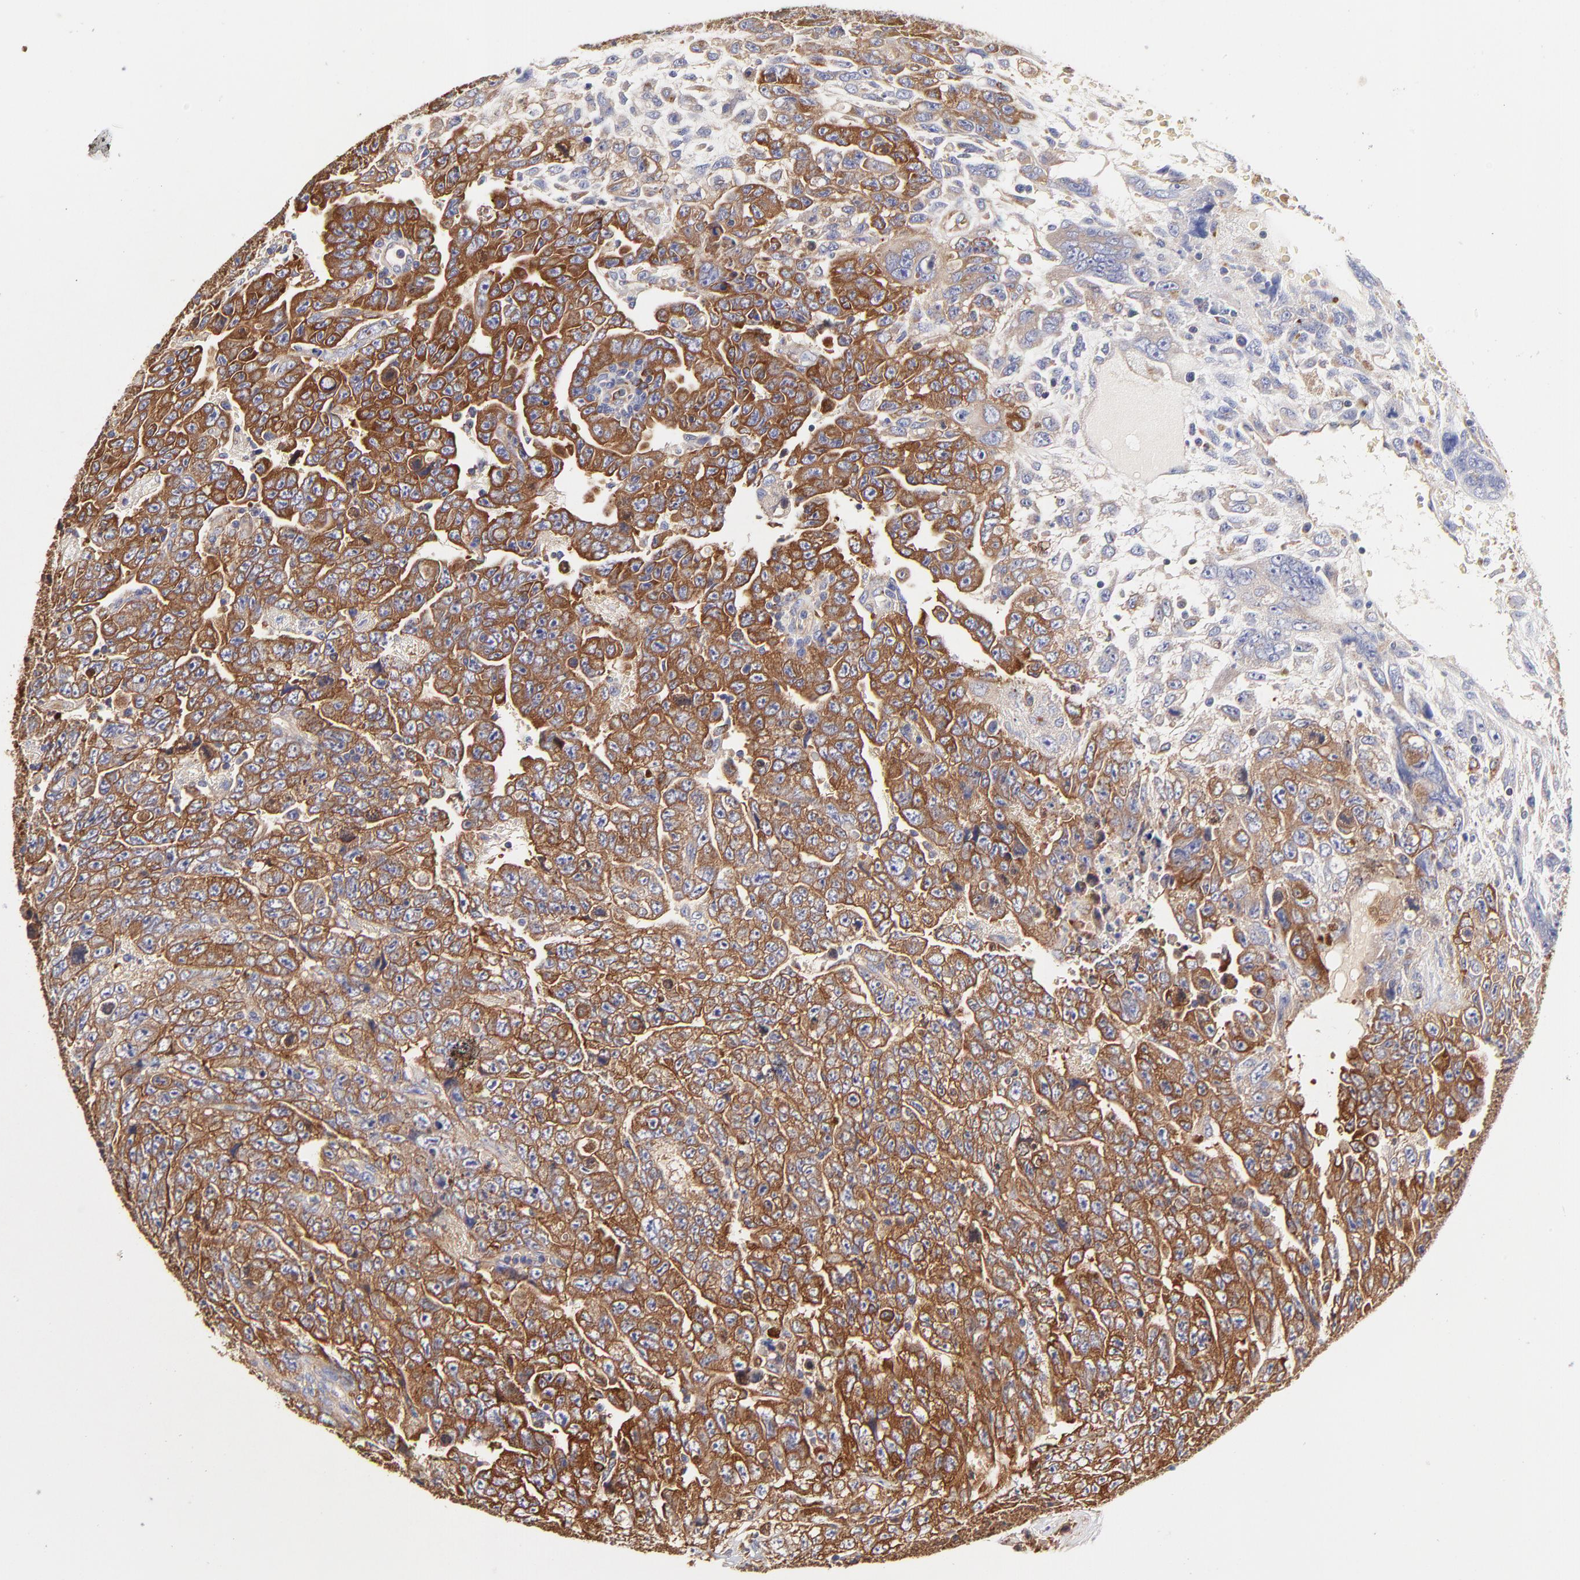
{"staining": {"intensity": "strong", "quantity": ">75%", "location": "cytoplasmic/membranous"}, "tissue": "testis cancer", "cell_type": "Tumor cells", "image_type": "cancer", "snomed": [{"axis": "morphology", "description": "Carcinoma, Embryonal, NOS"}, {"axis": "topography", "description": "Testis"}], "caption": "A high-resolution image shows immunohistochemistry (IHC) staining of embryonal carcinoma (testis), which displays strong cytoplasmic/membranous expression in approximately >75% of tumor cells.", "gene": "CD2AP", "patient": {"sex": "male", "age": 28}}